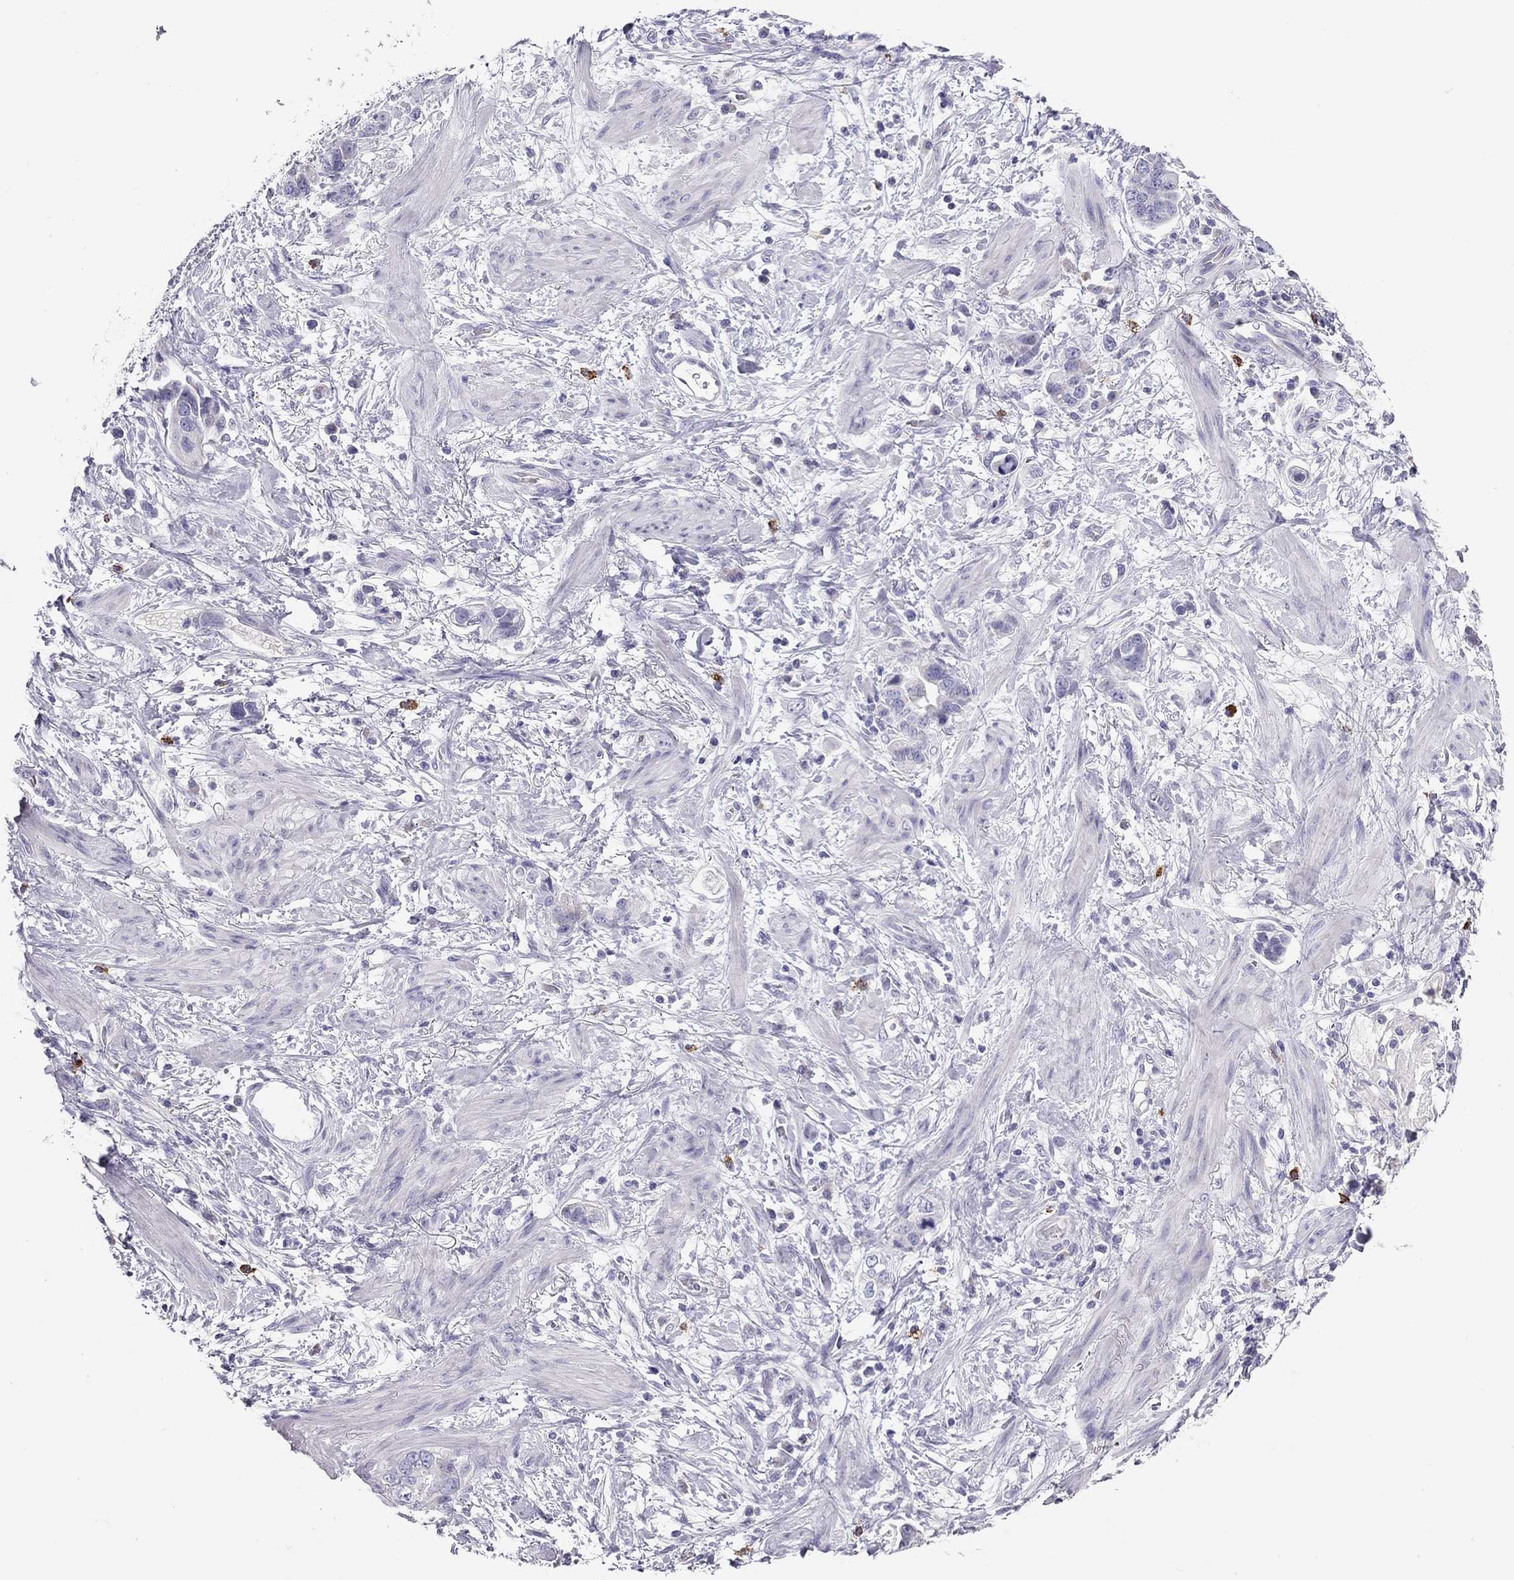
{"staining": {"intensity": "negative", "quantity": "none", "location": "none"}, "tissue": "stomach cancer", "cell_type": "Tumor cells", "image_type": "cancer", "snomed": [{"axis": "morphology", "description": "Adenocarcinoma, NOS"}, {"axis": "topography", "description": "Stomach, lower"}], "caption": "Photomicrograph shows no significant protein positivity in tumor cells of stomach cancer (adenocarcinoma). Nuclei are stained in blue.", "gene": "IL17REL", "patient": {"sex": "female", "age": 93}}